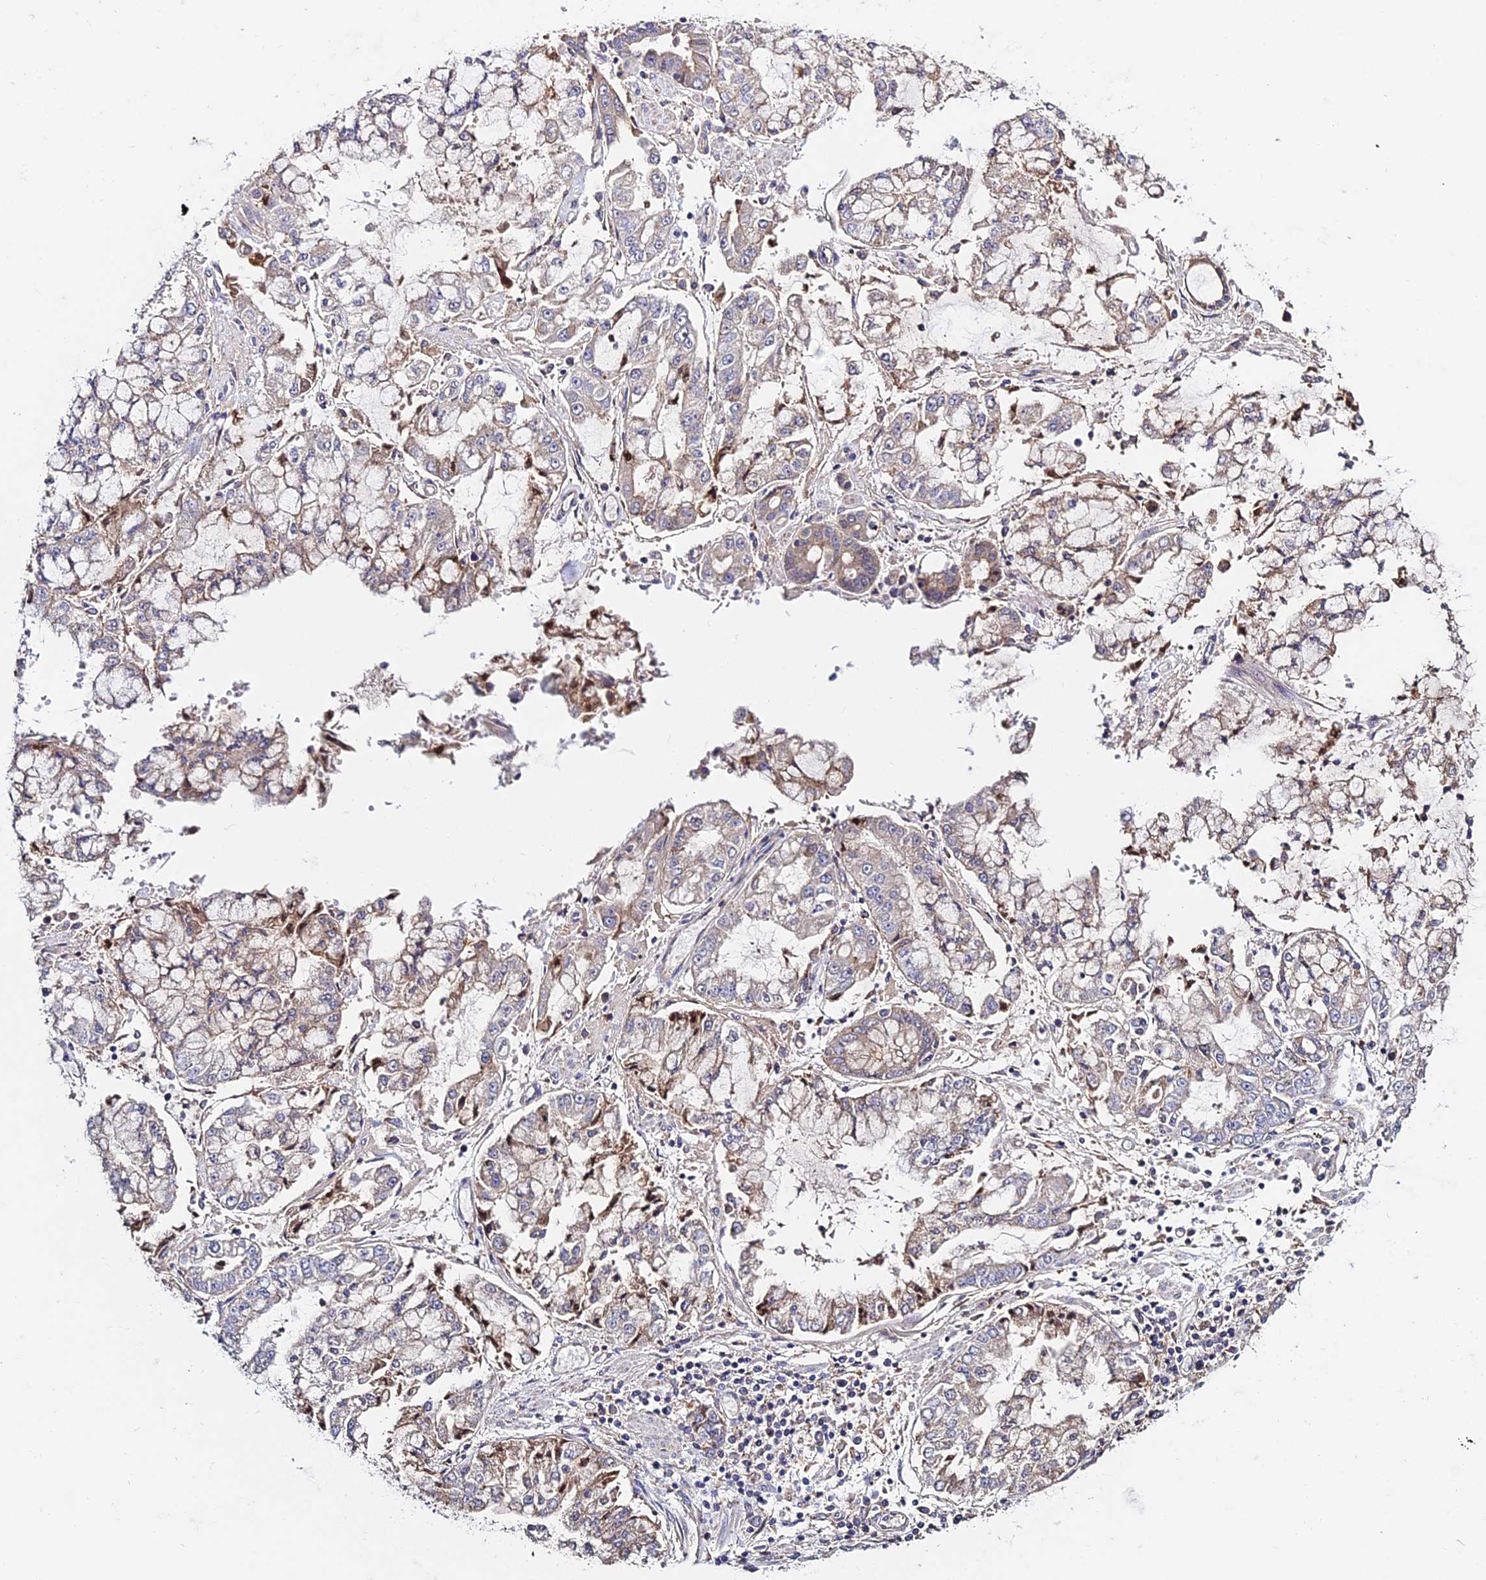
{"staining": {"intensity": "weak", "quantity": "25%-75%", "location": "cytoplasmic/membranous"}, "tissue": "stomach cancer", "cell_type": "Tumor cells", "image_type": "cancer", "snomed": [{"axis": "morphology", "description": "Adenocarcinoma, NOS"}, {"axis": "topography", "description": "Stomach"}], "caption": "Immunohistochemical staining of human stomach adenocarcinoma demonstrates low levels of weak cytoplasmic/membranous protein staining in approximately 25%-75% of tumor cells. Immunohistochemistry (ihc) stains the protein of interest in brown and the nuclei are stained blue.", "gene": "ZBED8", "patient": {"sex": "male", "age": 76}}